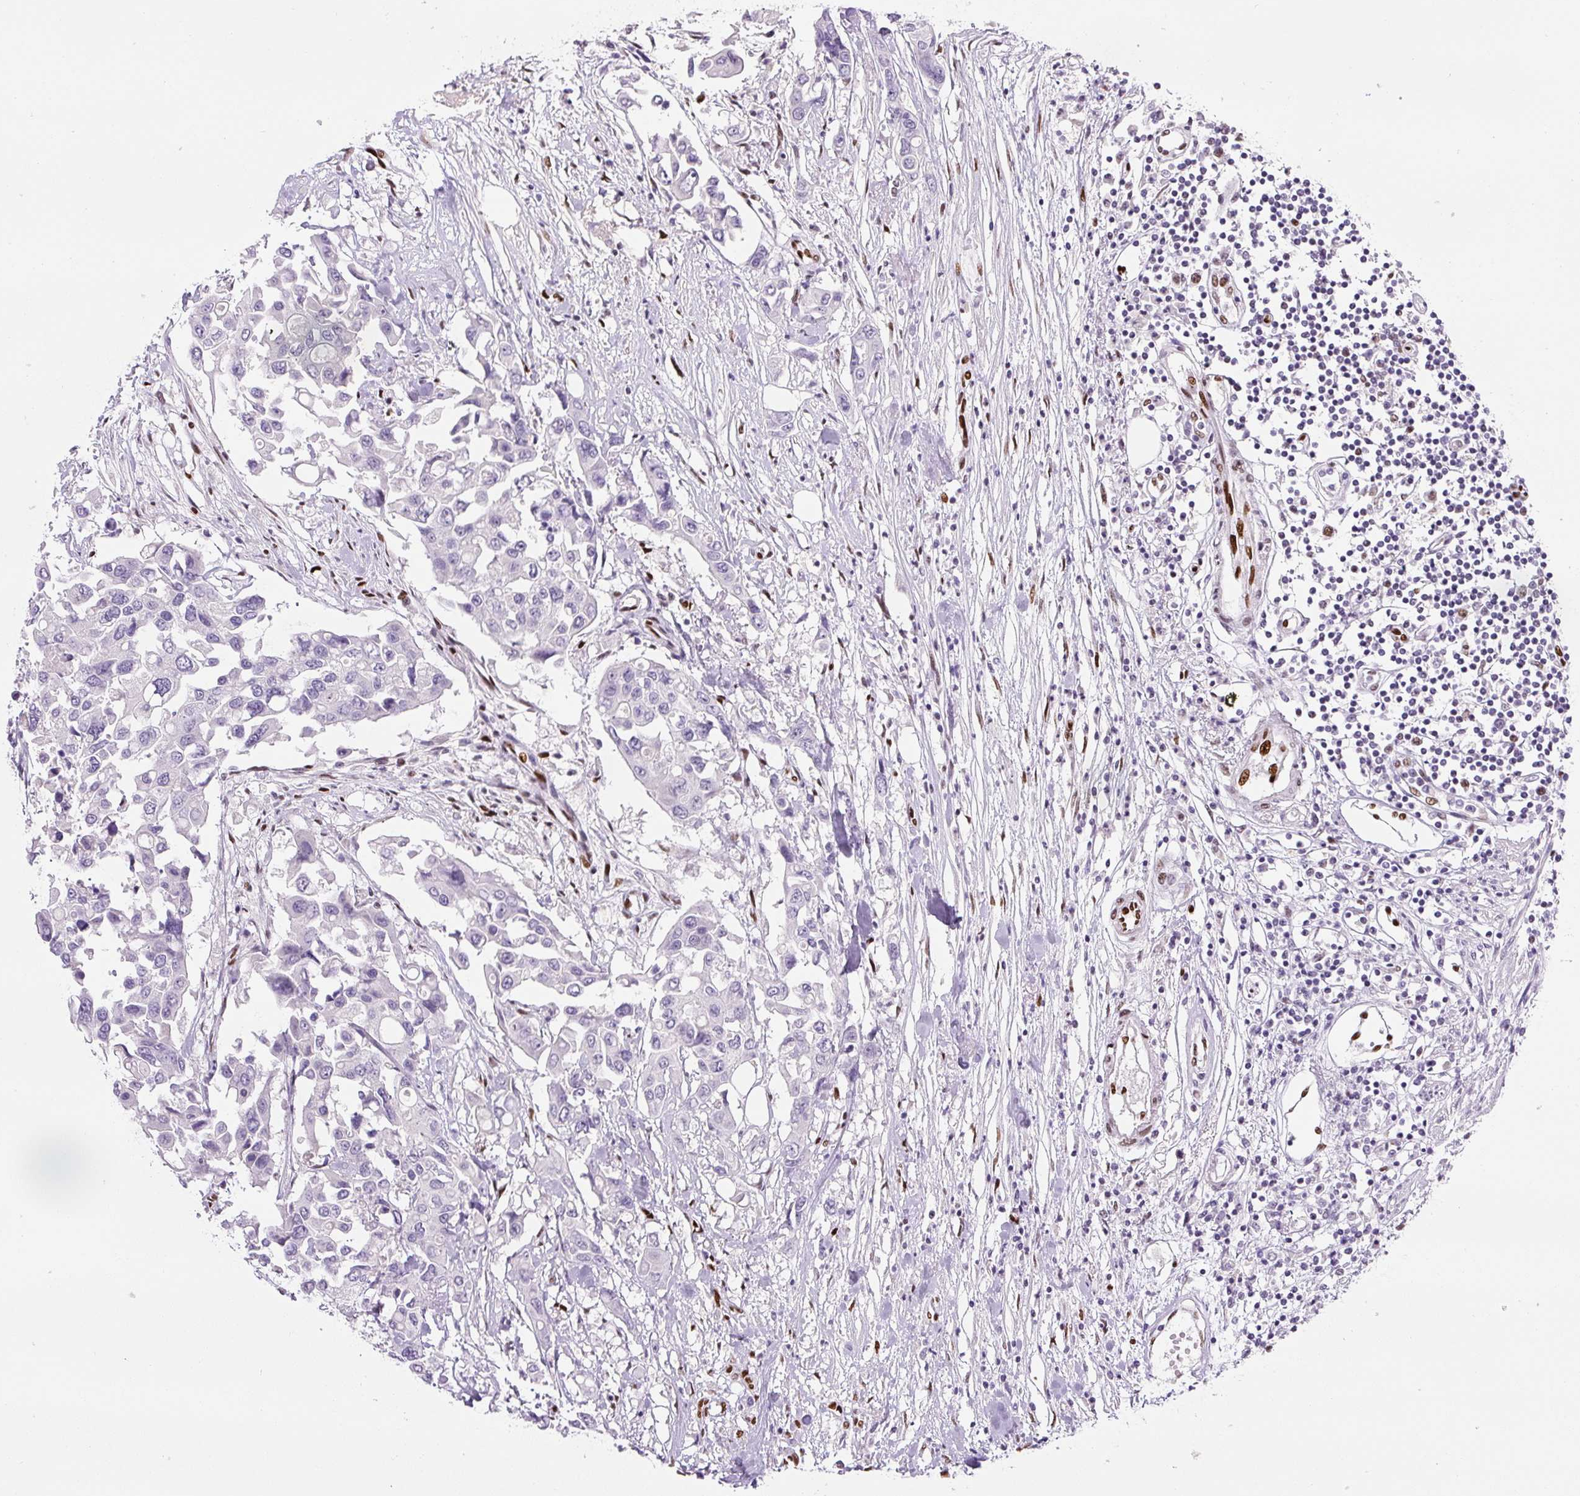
{"staining": {"intensity": "negative", "quantity": "none", "location": "none"}, "tissue": "colorectal cancer", "cell_type": "Tumor cells", "image_type": "cancer", "snomed": [{"axis": "morphology", "description": "Adenocarcinoma, NOS"}, {"axis": "topography", "description": "Colon"}], "caption": "Colorectal adenocarcinoma stained for a protein using immunohistochemistry shows no expression tumor cells.", "gene": "ZEB1", "patient": {"sex": "male", "age": 77}}